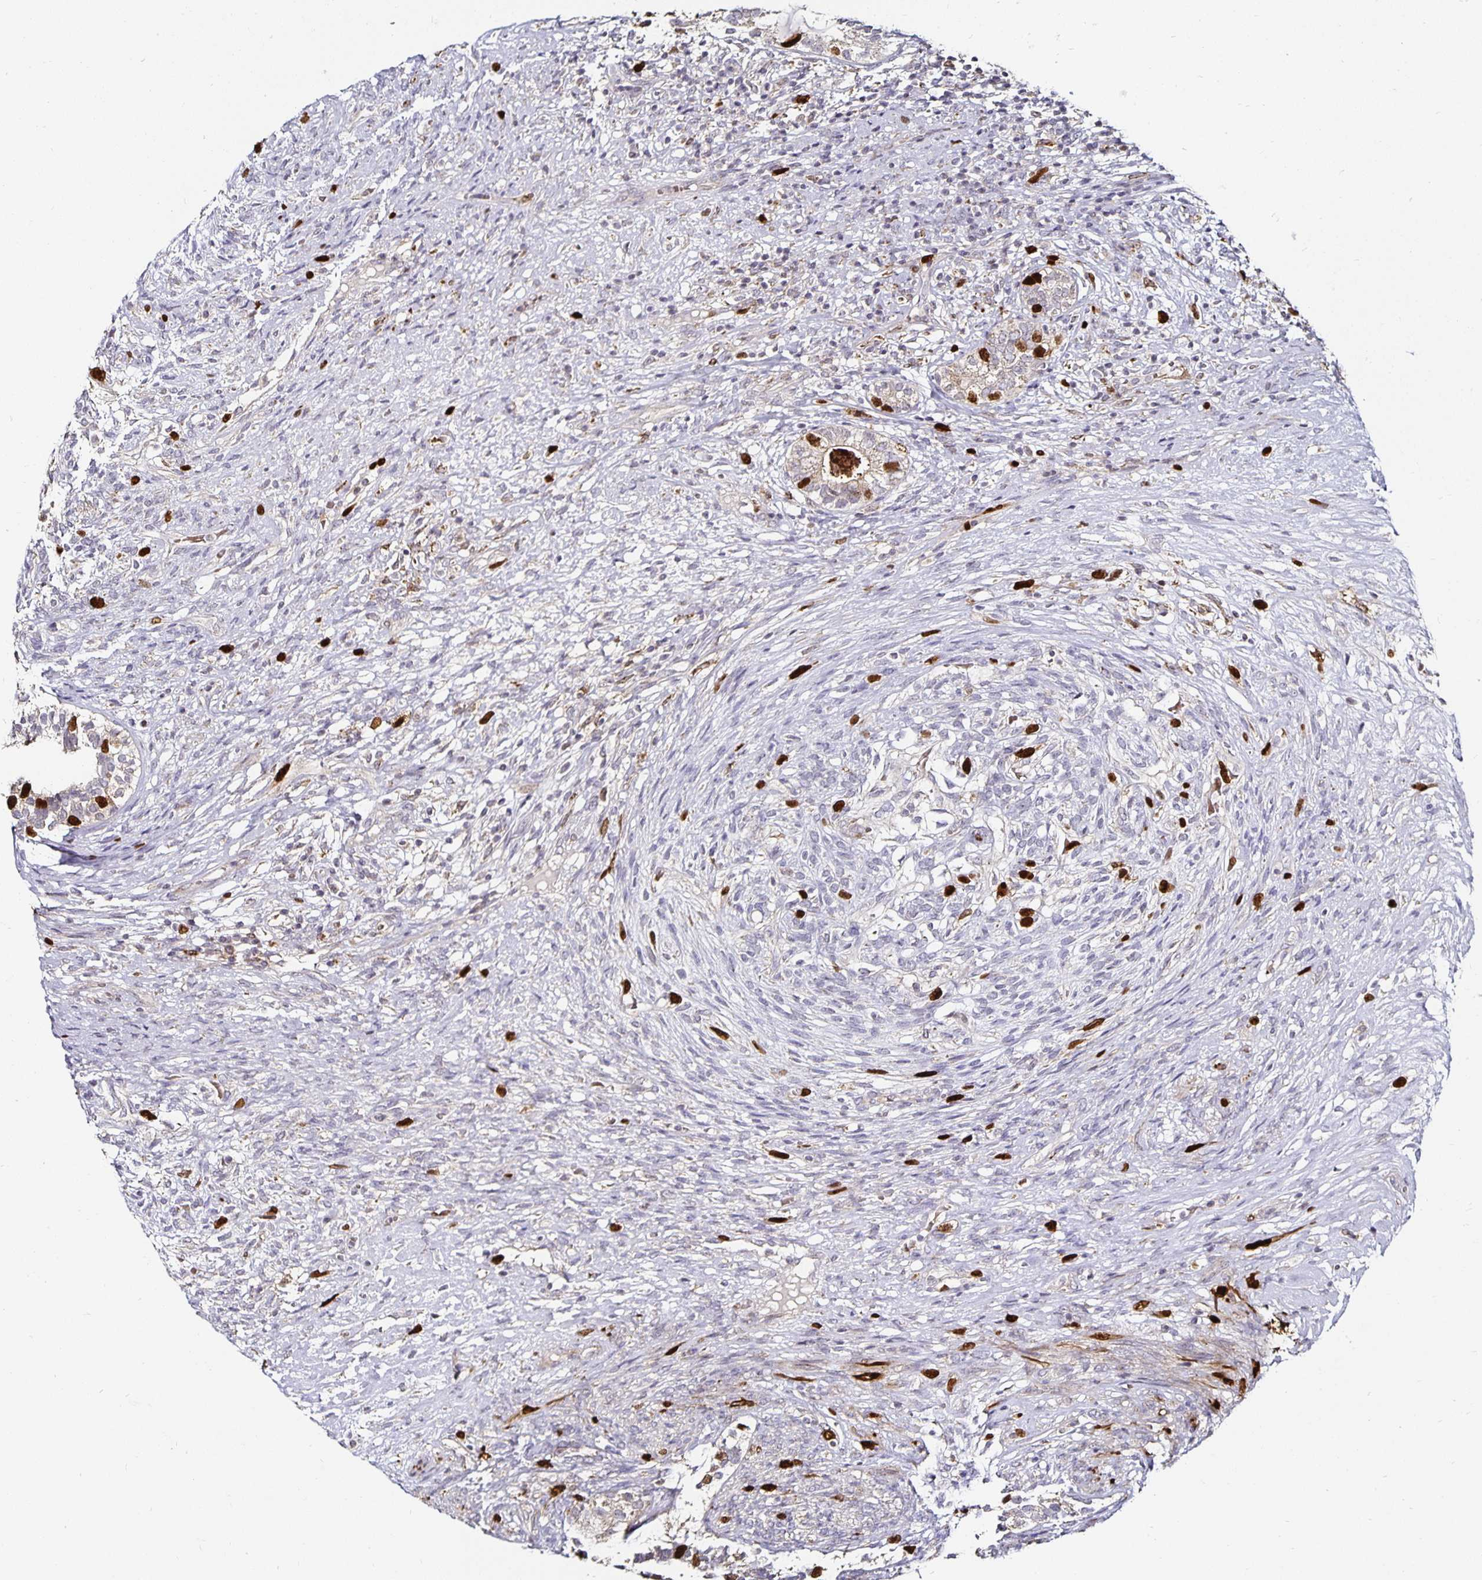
{"staining": {"intensity": "strong", "quantity": "<25%", "location": "nuclear"}, "tissue": "testis cancer", "cell_type": "Tumor cells", "image_type": "cancer", "snomed": [{"axis": "morphology", "description": "Seminoma, NOS"}, {"axis": "morphology", "description": "Carcinoma, Embryonal, NOS"}, {"axis": "topography", "description": "Testis"}], "caption": "Testis cancer (embryonal carcinoma) stained with DAB (3,3'-diaminobenzidine) immunohistochemistry demonstrates medium levels of strong nuclear staining in about <25% of tumor cells.", "gene": "ANLN", "patient": {"sex": "male", "age": 41}}